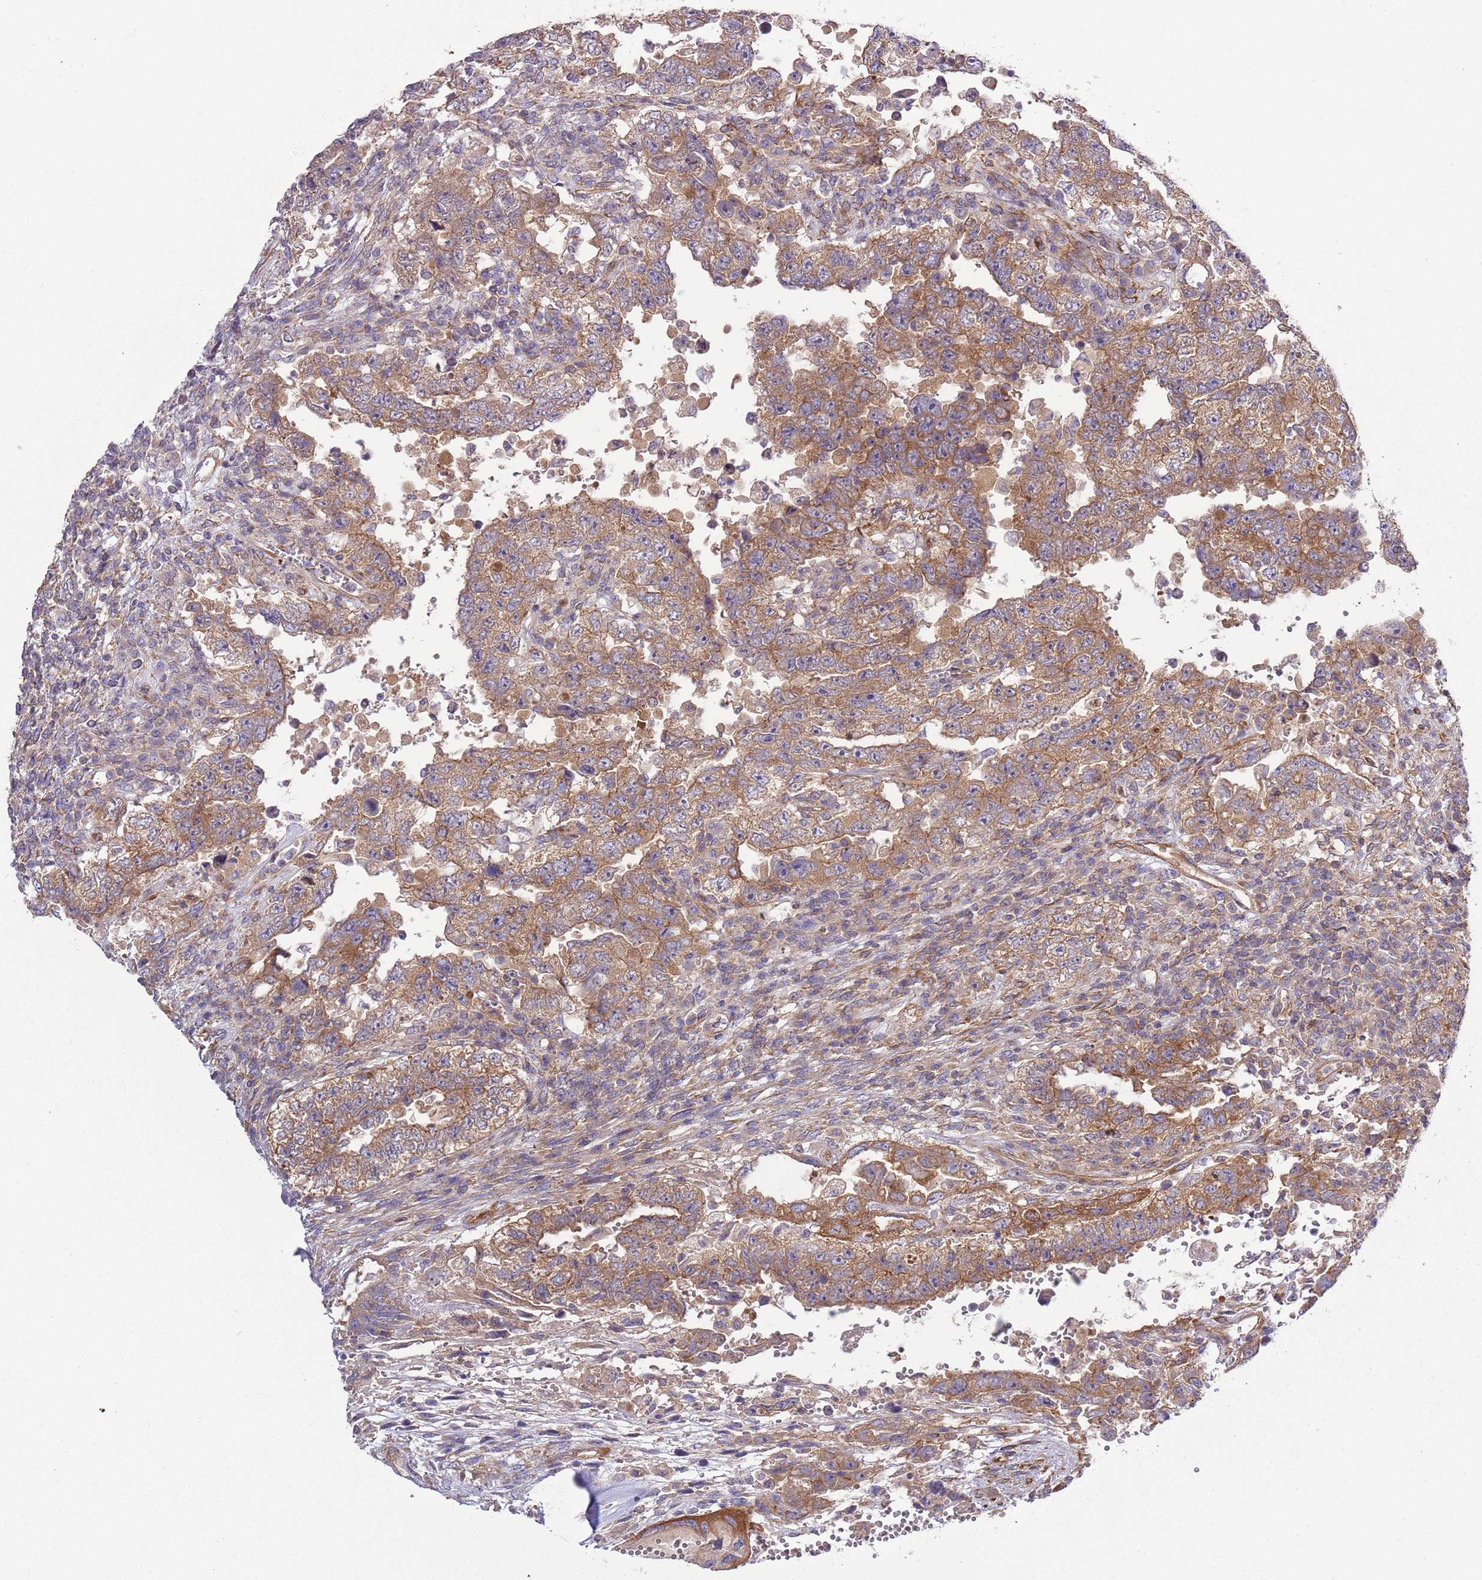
{"staining": {"intensity": "moderate", "quantity": ">75%", "location": "cytoplasmic/membranous"}, "tissue": "testis cancer", "cell_type": "Tumor cells", "image_type": "cancer", "snomed": [{"axis": "morphology", "description": "Carcinoma, Embryonal, NOS"}, {"axis": "topography", "description": "Testis"}], "caption": "Testis cancer tissue demonstrates moderate cytoplasmic/membranous staining in approximately >75% of tumor cells", "gene": "GNL1", "patient": {"sex": "male", "age": 26}}